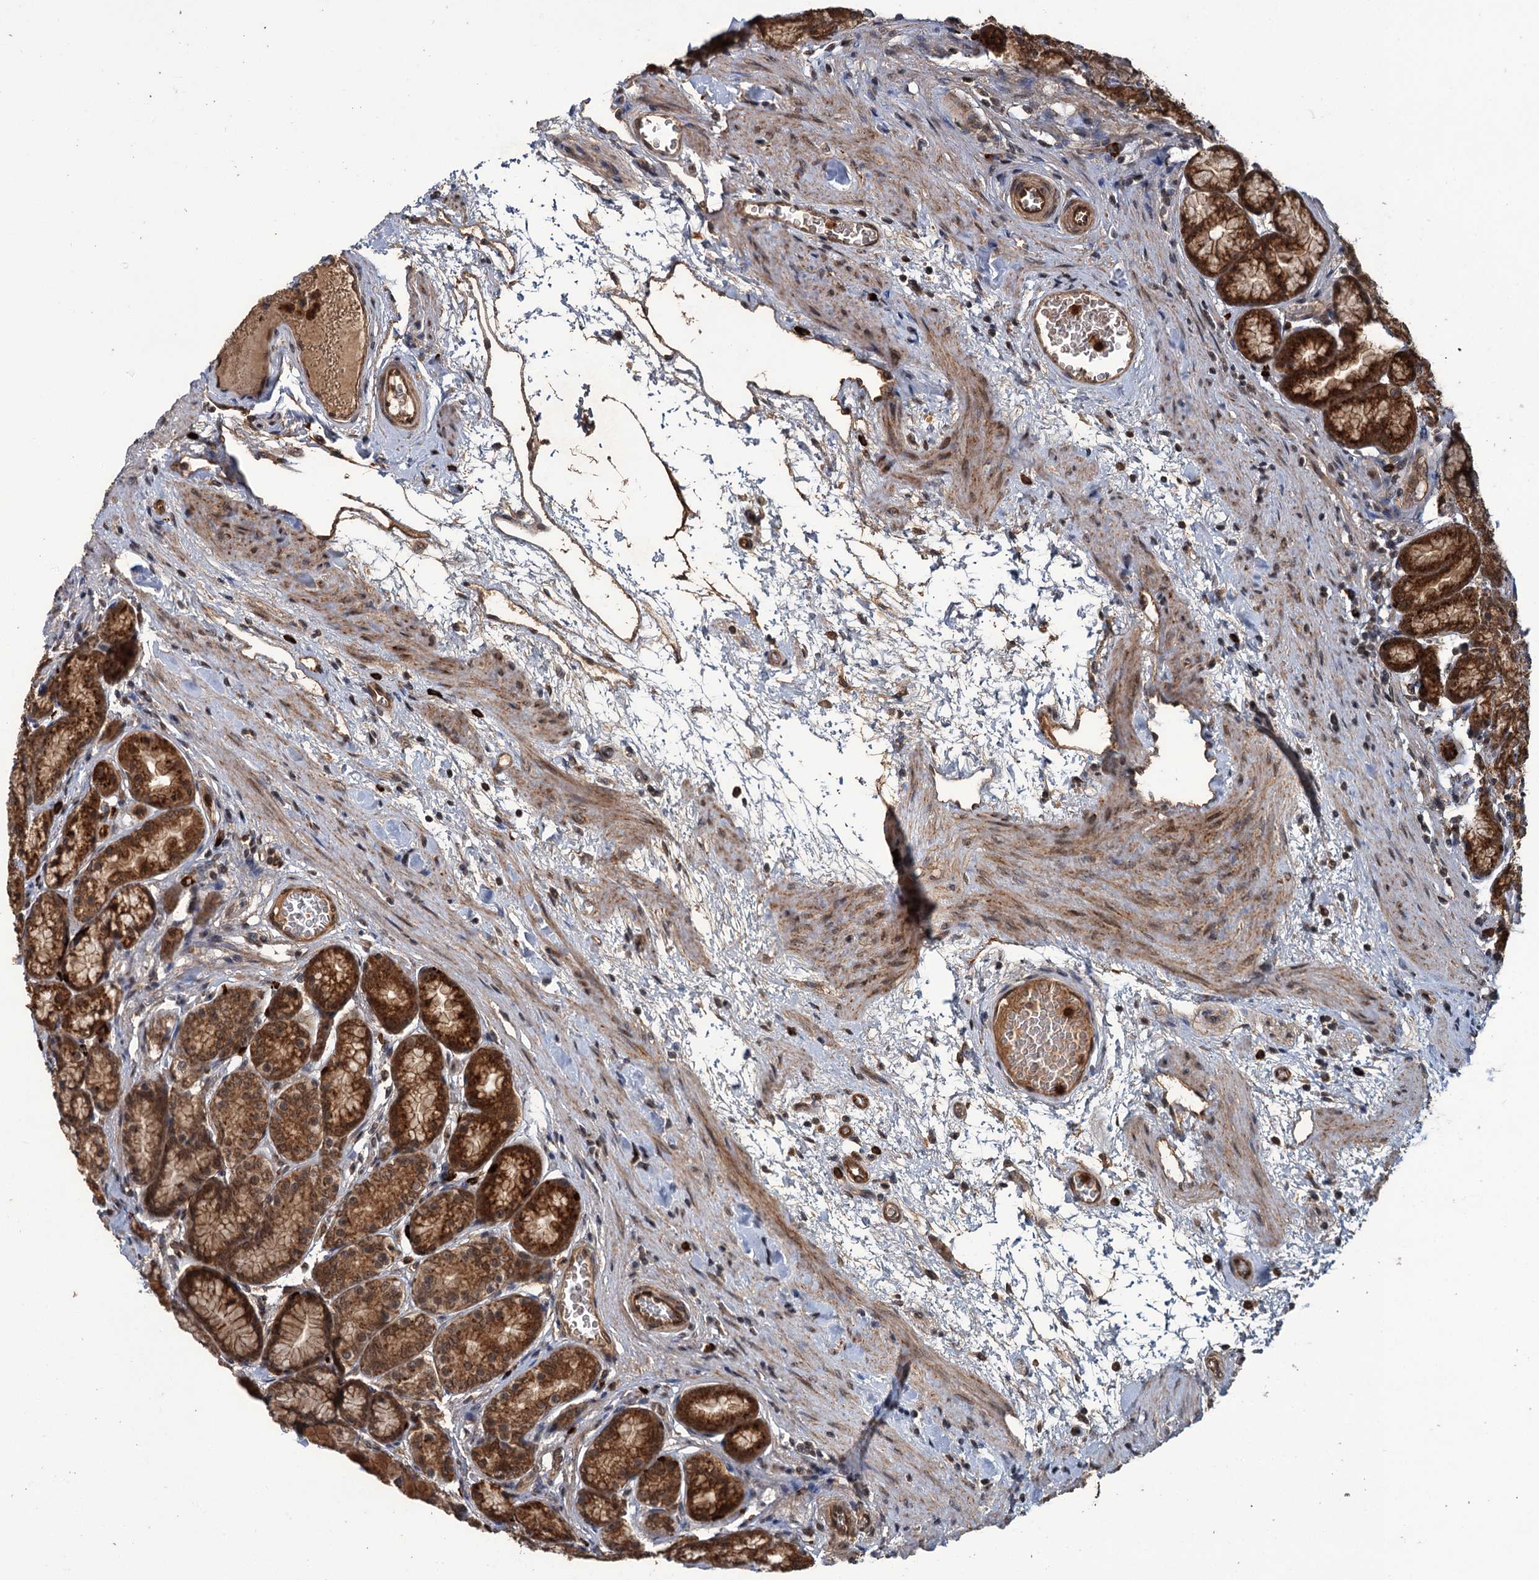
{"staining": {"intensity": "strong", "quantity": ">75%", "location": "cytoplasmic/membranous,nuclear"}, "tissue": "stomach", "cell_type": "Glandular cells", "image_type": "normal", "snomed": [{"axis": "morphology", "description": "Normal tissue, NOS"}, {"axis": "morphology", "description": "Adenocarcinoma, NOS"}, {"axis": "morphology", "description": "Adenocarcinoma, High grade"}, {"axis": "topography", "description": "Stomach, upper"}, {"axis": "topography", "description": "Stomach"}], "caption": "The image exhibits a brown stain indicating the presence of a protein in the cytoplasmic/membranous,nuclear of glandular cells in stomach. The staining was performed using DAB, with brown indicating positive protein expression. Nuclei are stained blue with hematoxylin.", "gene": "KANSL2", "patient": {"sex": "female", "age": 65}}